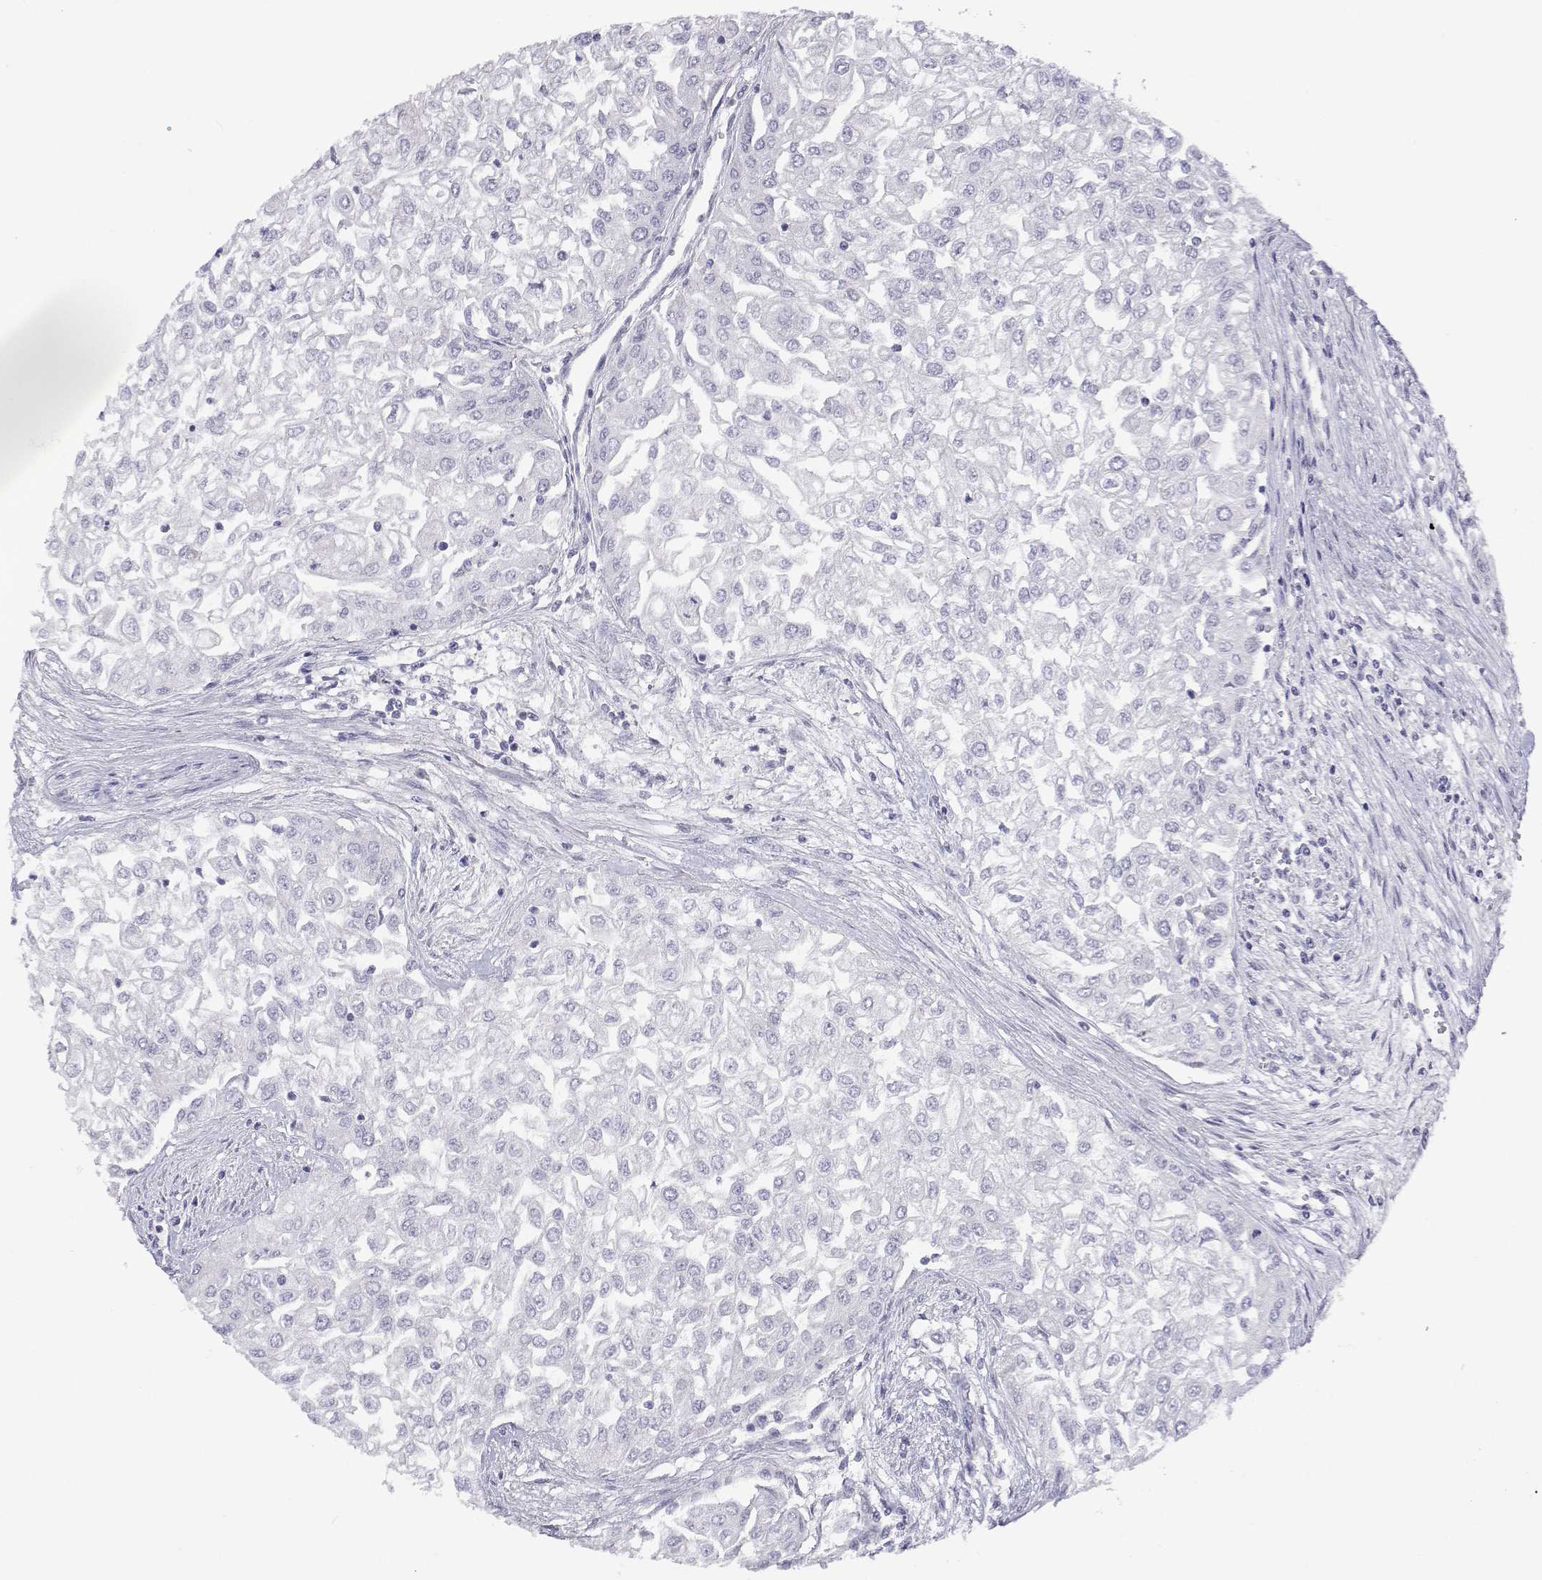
{"staining": {"intensity": "negative", "quantity": "none", "location": "none"}, "tissue": "urothelial cancer", "cell_type": "Tumor cells", "image_type": "cancer", "snomed": [{"axis": "morphology", "description": "Urothelial carcinoma, High grade"}, {"axis": "topography", "description": "Urinary bladder"}], "caption": "Immunohistochemistry (IHC) photomicrograph of urothelial cancer stained for a protein (brown), which exhibits no positivity in tumor cells.", "gene": "ANKRD65", "patient": {"sex": "male", "age": 62}}